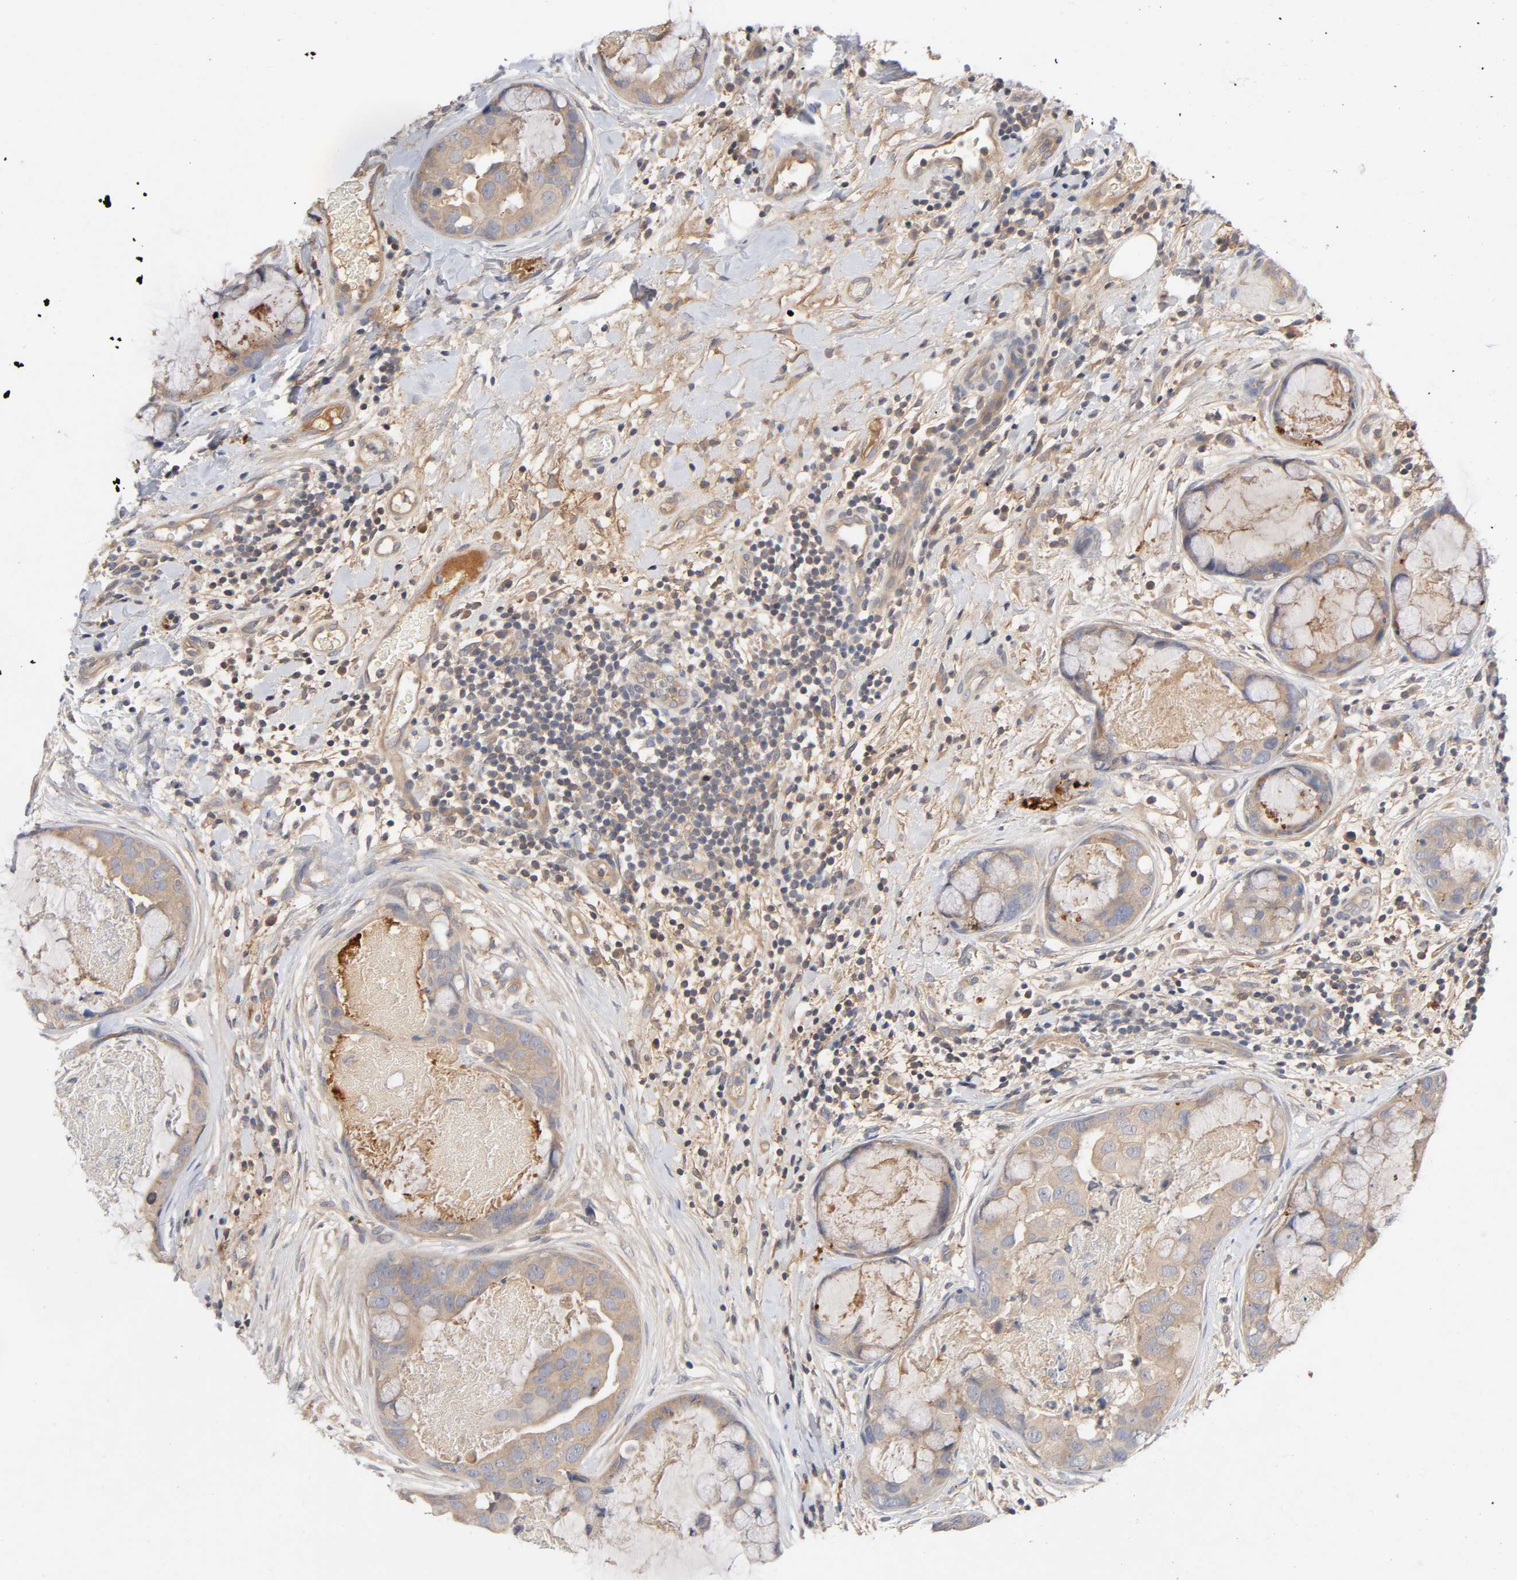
{"staining": {"intensity": "moderate", "quantity": ">75%", "location": "cytoplasmic/membranous"}, "tissue": "breast cancer", "cell_type": "Tumor cells", "image_type": "cancer", "snomed": [{"axis": "morphology", "description": "Duct carcinoma"}, {"axis": "topography", "description": "Breast"}], "caption": "Immunohistochemistry (IHC) micrograph of neoplastic tissue: human breast cancer (invasive ductal carcinoma) stained using immunohistochemistry demonstrates medium levels of moderate protein expression localized specifically in the cytoplasmic/membranous of tumor cells, appearing as a cytoplasmic/membranous brown color.", "gene": "CPB2", "patient": {"sex": "female", "age": 40}}